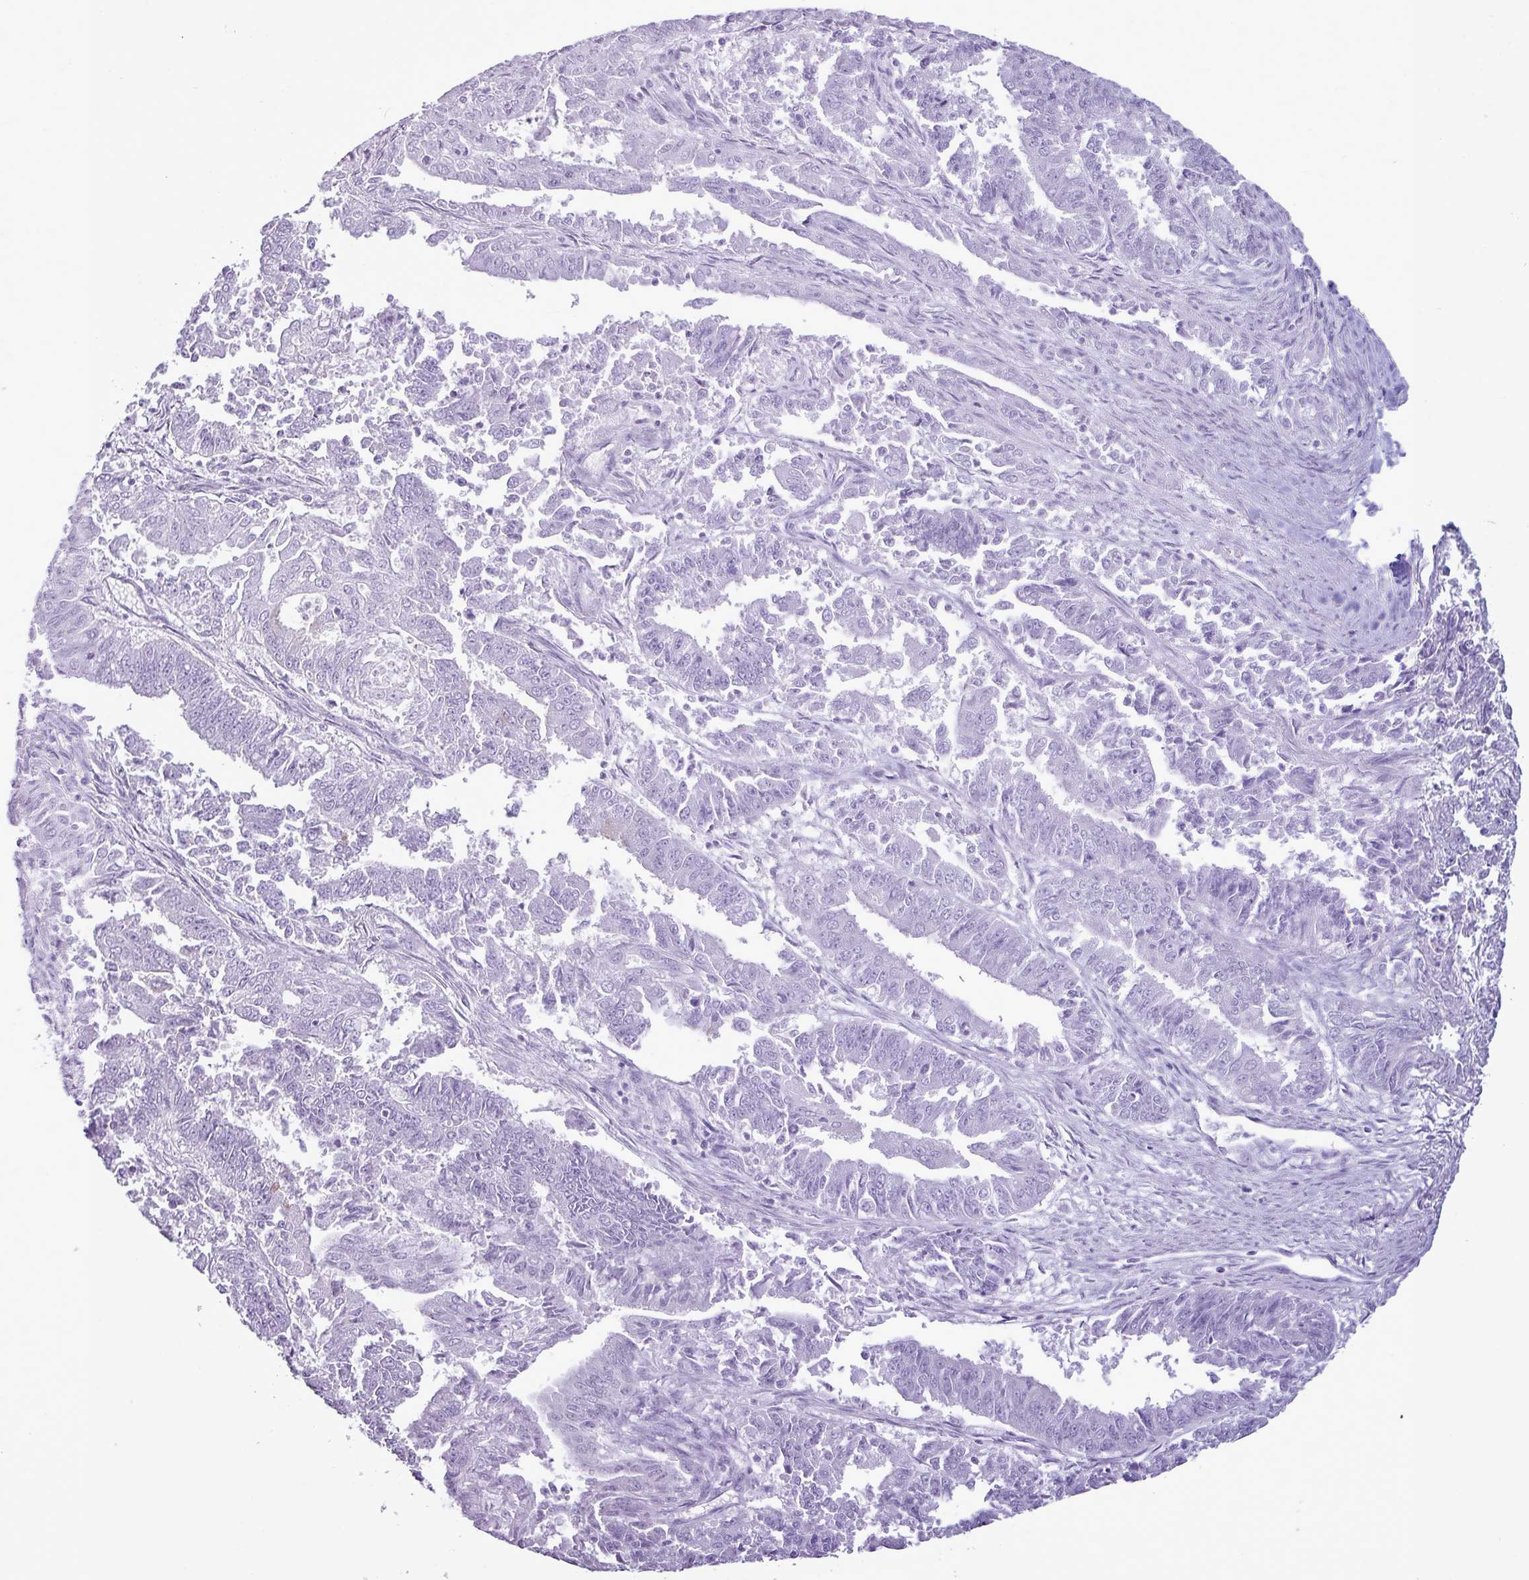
{"staining": {"intensity": "negative", "quantity": "none", "location": "none"}, "tissue": "endometrial cancer", "cell_type": "Tumor cells", "image_type": "cancer", "snomed": [{"axis": "morphology", "description": "Adenocarcinoma, NOS"}, {"axis": "topography", "description": "Endometrium"}], "caption": "High magnification brightfield microscopy of endometrial cancer stained with DAB (3,3'-diaminobenzidine) (brown) and counterstained with hematoxylin (blue): tumor cells show no significant staining.", "gene": "AMY1B", "patient": {"sex": "female", "age": 73}}